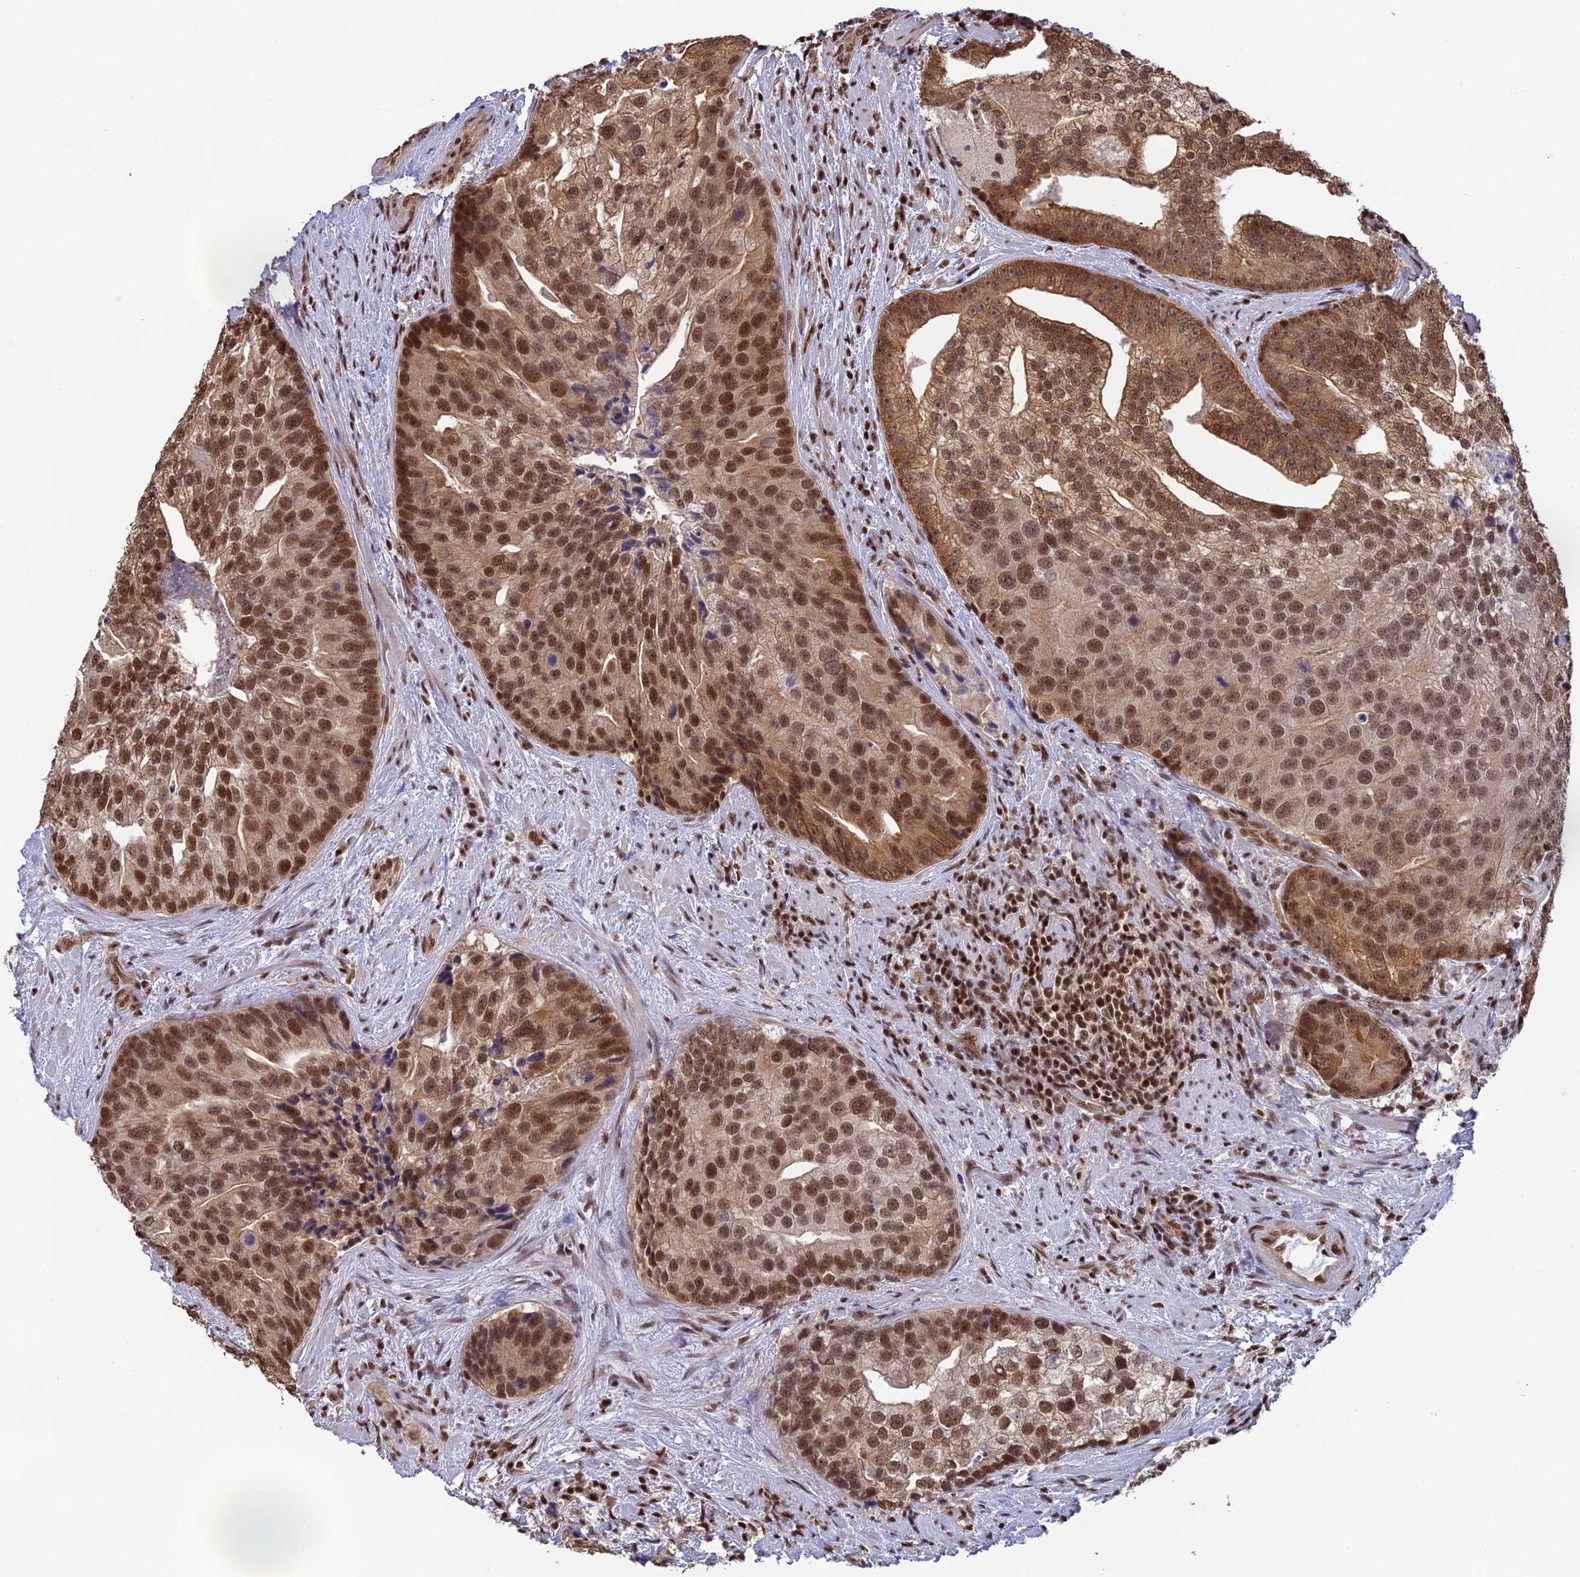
{"staining": {"intensity": "strong", "quantity": ">75%", "location": "cytoplasmic/membranous,nuclear"}, "tissue": "prostate cancer", "cell_type": "Tumor cells", "image_type": "cancer", "snomed": [{"axis": "morphology", "description": "Adenocarcinoma, High grade"}, {"axis": "topography", "description": "Prostate"}], "caption": "Human prostate cancer stained with a protein marker shows strong staining in tumor cells.", "gene": "THAP11", "patient": {"sex": "male", "age": 62}}